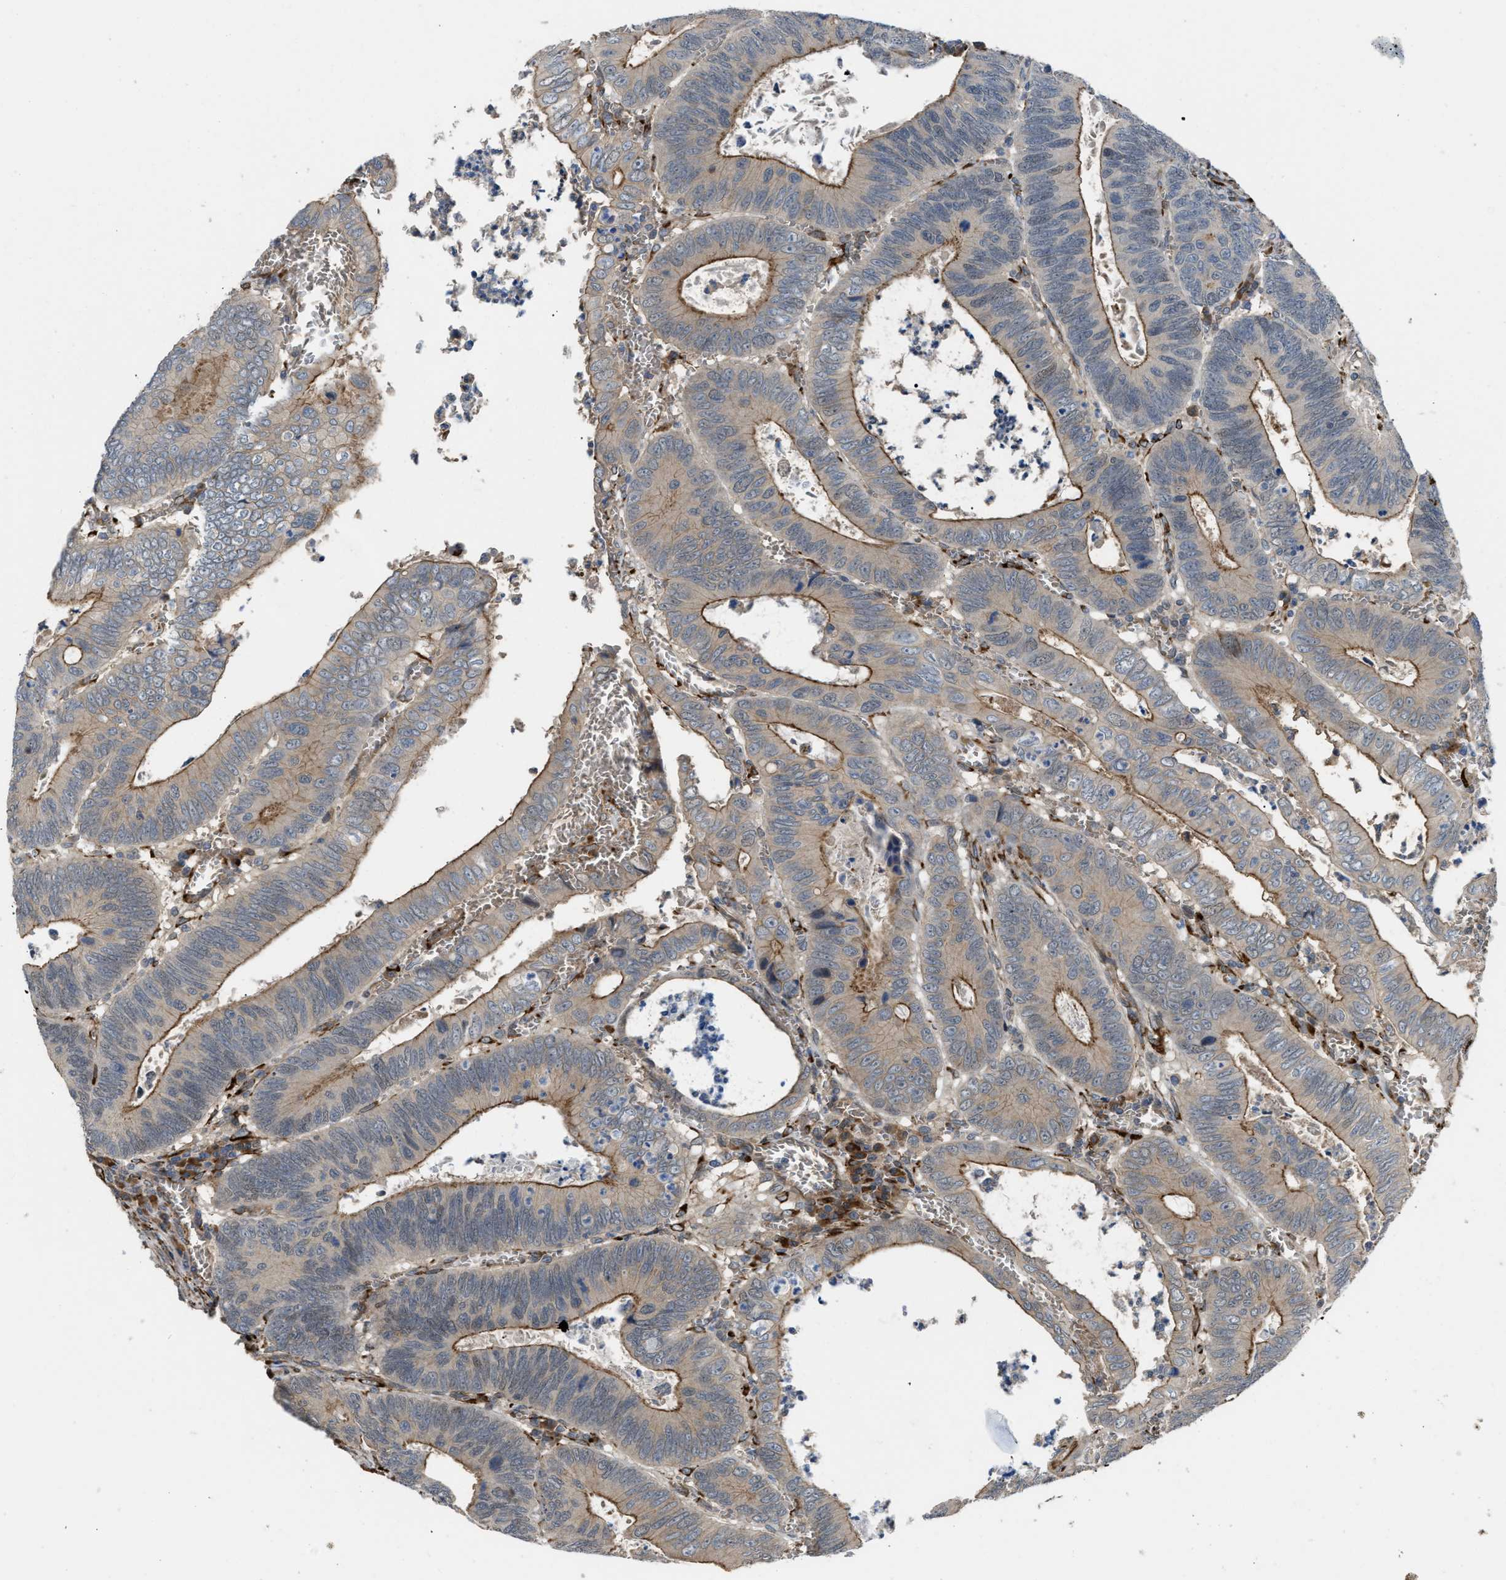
{"staining": {"intensity": "moderate", "quantity": "25%-75%", "location": "cytoplasmic/membranous"}, "tissue": "colorectal cancer", "cell_type": "Tumor cells", "image_type": "cancer", "snomed": [{"axis": "morphology", "description": "Inflammation, NOS"}, {"axis": "morphology", "description": "Adenocarcinoma, NOS"}, {"axis": "topography", "description": "Colon"}], "caption": "High-power microscopy captured an IHC histopathology image of adenocarcinoma (colorectal), revealing moderate cytoplasmic/membranous positivity in about 25%-75% of tumor cells.", "gene": "SELENOM", "patient": {"sex": "male", "age": 72}}